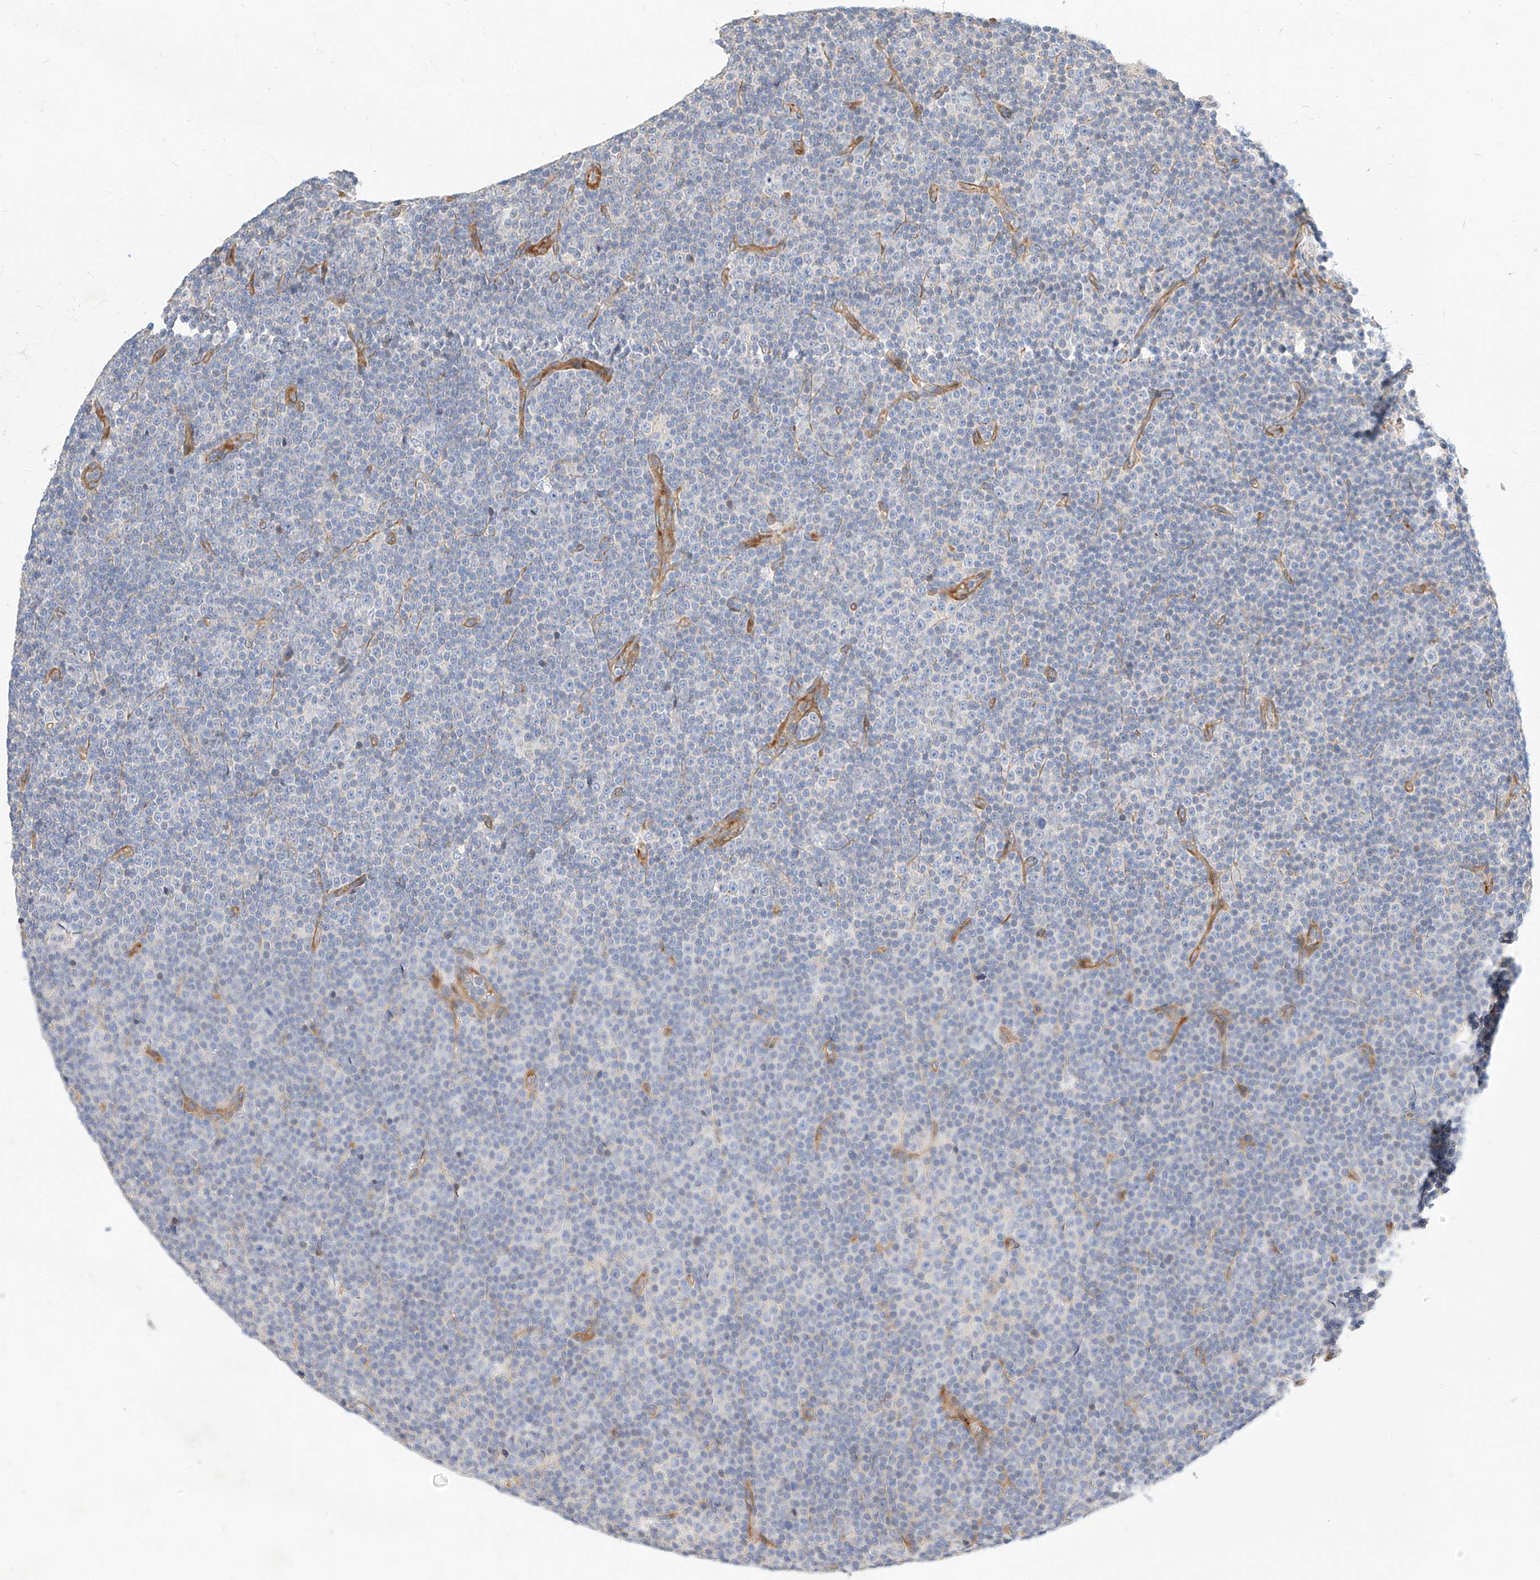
{"staining": {"intensity": "negative", "quantity": "none", "location": "none"}, "tissue": "lymphoma", "cell_type": "Tumor cells", "image_type": "cancer", "snomed": [{"axis": "morphology", "description": "Malignant lymphoma, non-Hodgkin's type, Low grade"}, {"axis": "topography", "description": "Lymph node"}], "caption": "IHC of lymphoma displays no staining in tumor cells.", "gene": "KCNH5", "patient": {"sex": "female", "age": 67}}